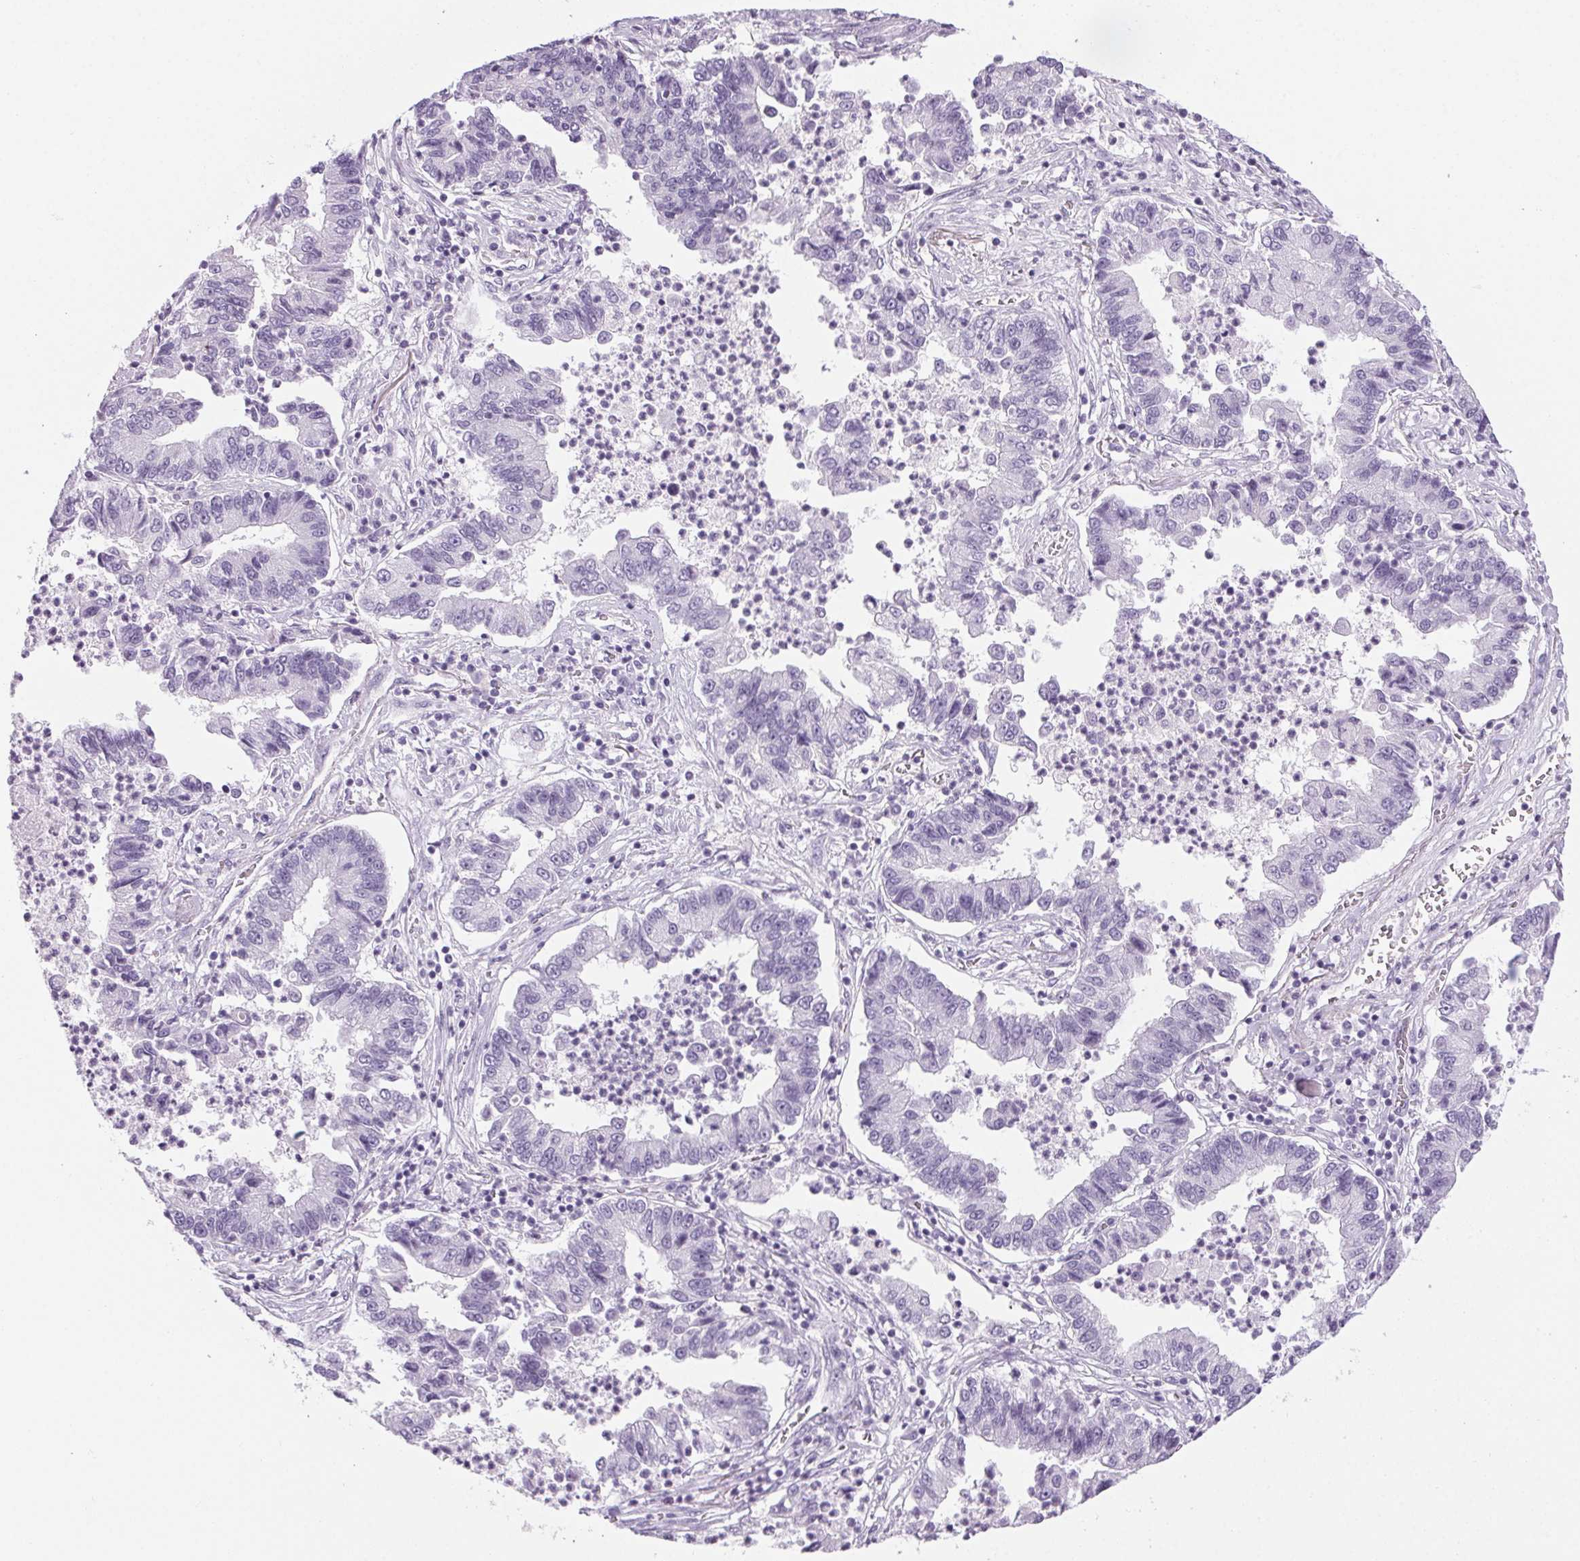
{"staining": {"intensity": "negative", "quantity": "none", "location": "none"}, "tissue": "lung cancer", "cell_type": "Tumor cells", "image_type": "cancer", "snomed": [{"axis": "morphology", "description": "Adenocarcinoma, NOS"}, {"axis": "topography", "description": "Lung"}], "caption": "Human lung adenocarcinoma stained for a protein using immunohistochemistry demonstrates no positivity in tumor cells.", "gene": "LRP2", "patient": {"sex": "female", "age": 57}}